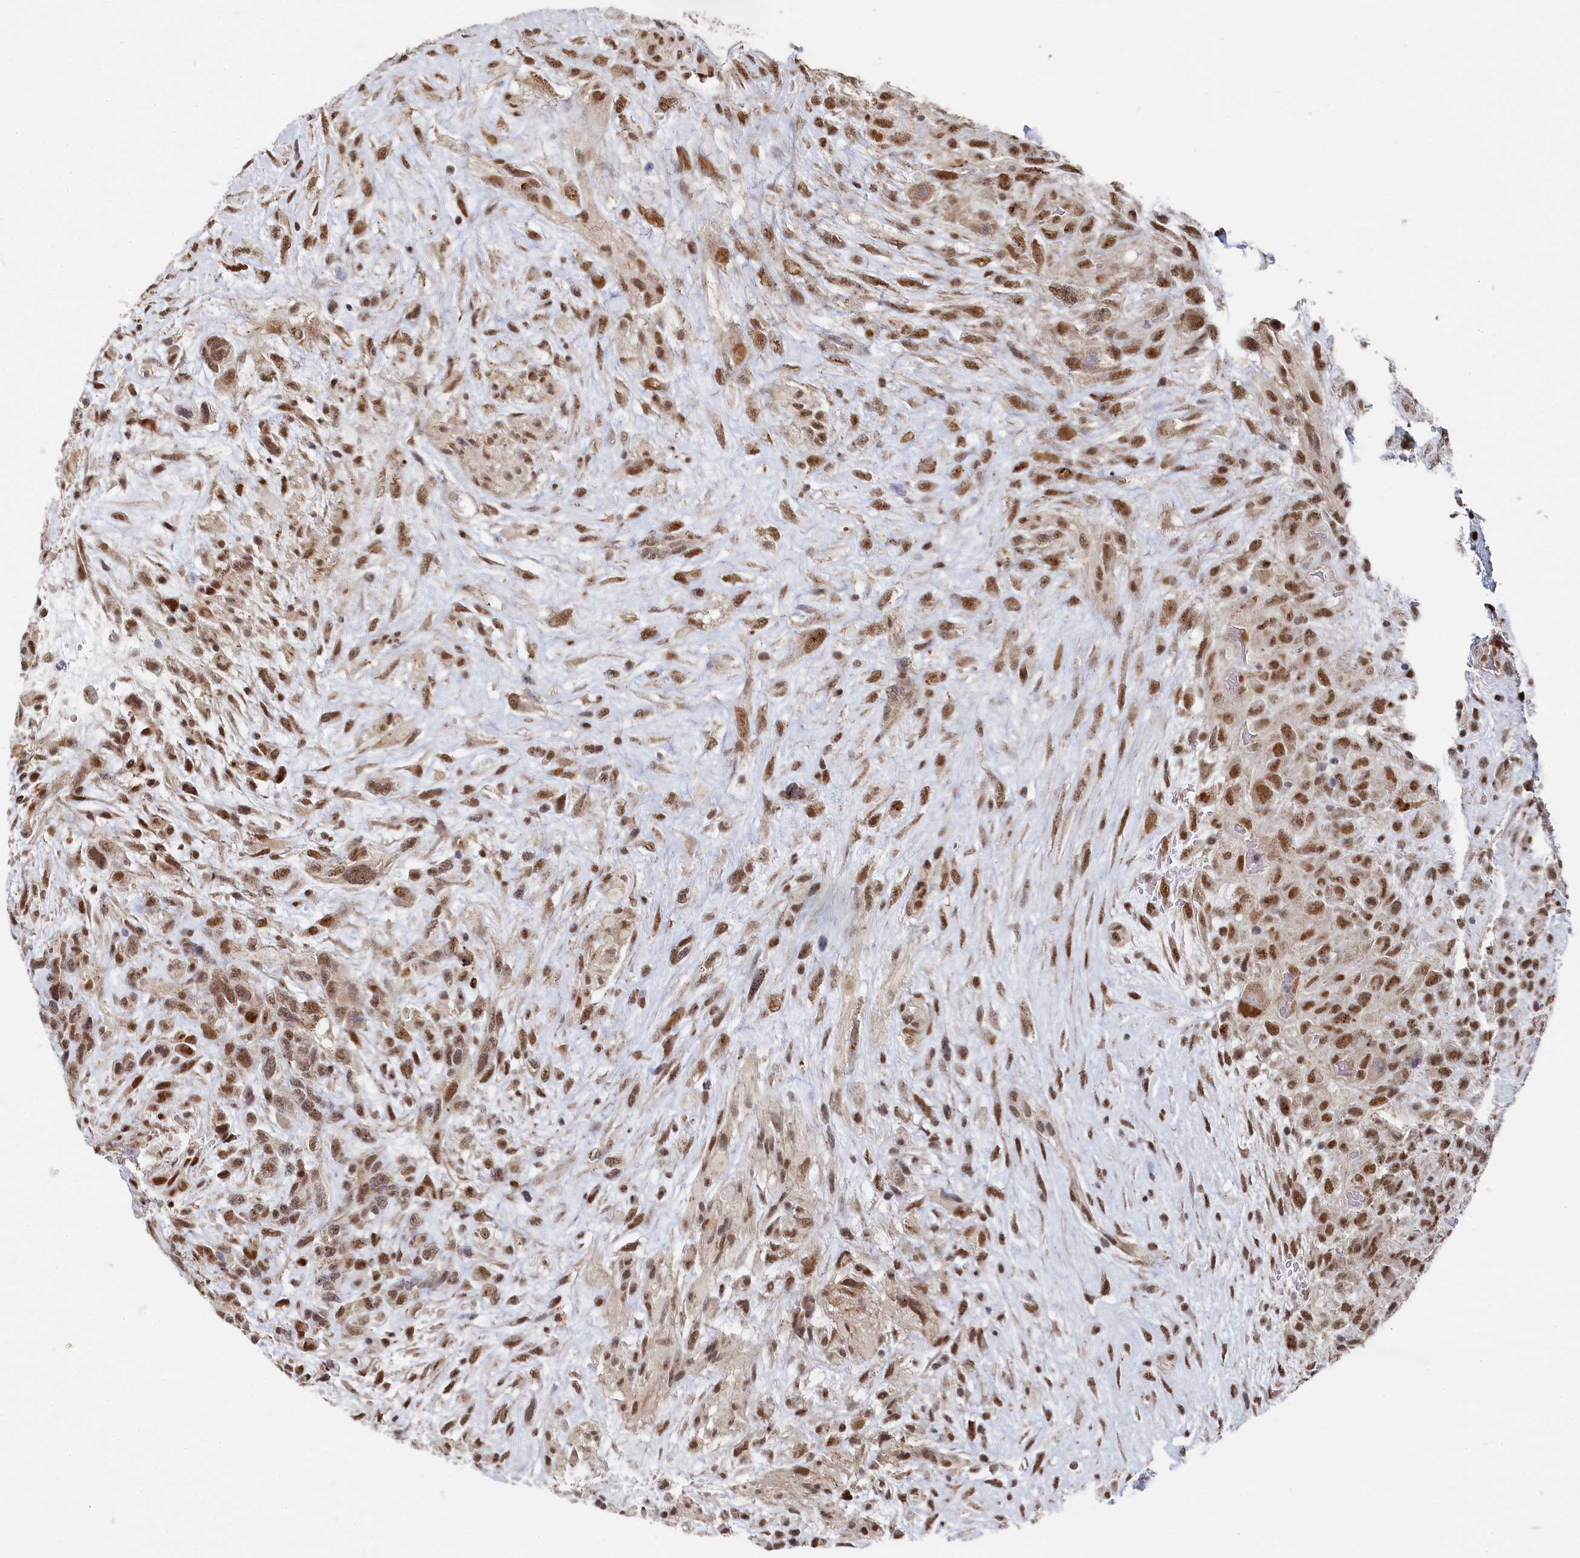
{"staining": {"intensity": "moderate", "quantity": ">75%", "location": "nuclear"}, "tissue": "glioma", "cell_type": "Tumor cells", "image_type": "cancer", "snomed": [{"axis": "morphology", "description": "Glioma, malignant, High grade"}, {"axis": "topography", "description": "Brain"}], "caption": "Immunohistochemistry (IHC) of human glioma displays medium levels of moderate nuclear expression in about >75% of tumor cells. The staining is performed using DAB brown chromogen to label protein expression. The nuclei are counter-stained blue using hematoxylin.", "gene": "BUB3", "patient": {"sex": "male", "age": 61}}